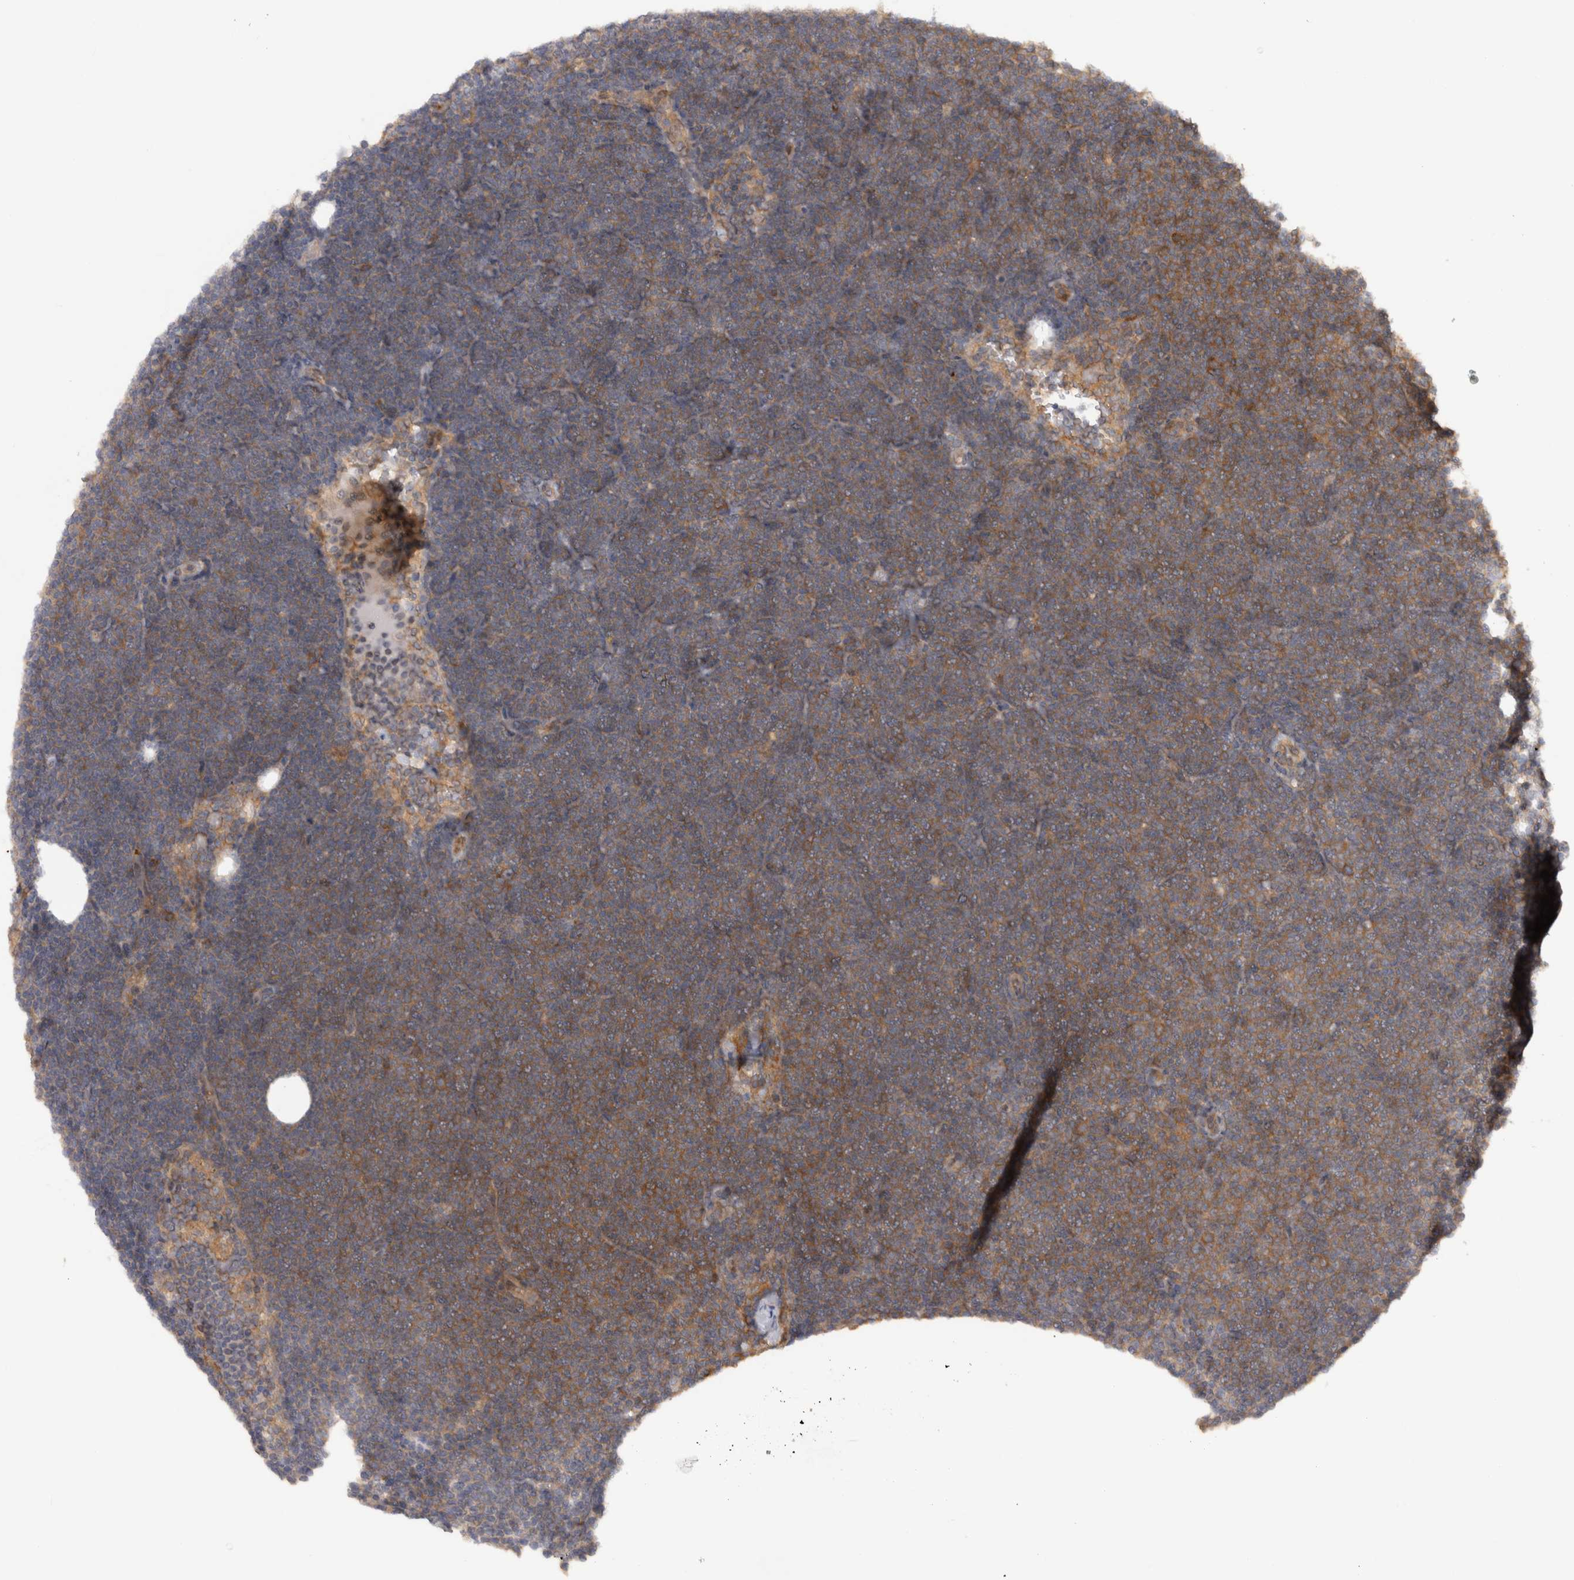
{"staining": {"intensity": "moderate", "quantity": ">75%", "location": "cytoplasmic/membranous"}, "tissue": "lymphoma", "cell_type": "Tumor cells", "image_type": "cancer", "snomed": [{"axis": "morphology", "description": "Malignant lymphoma, non-Hodgkin's type, Low grade"}, {"axis": "topography", "description": "Lymph node"}], "caption": "Protein staining by immunohistochemistry (IHC) displays moderate cytoplasmic/membranous positivity in about >75% of tumor cells in lymphoma.", "gene": "VEPH1", "patient": {"sex": "female", "age": 53}}